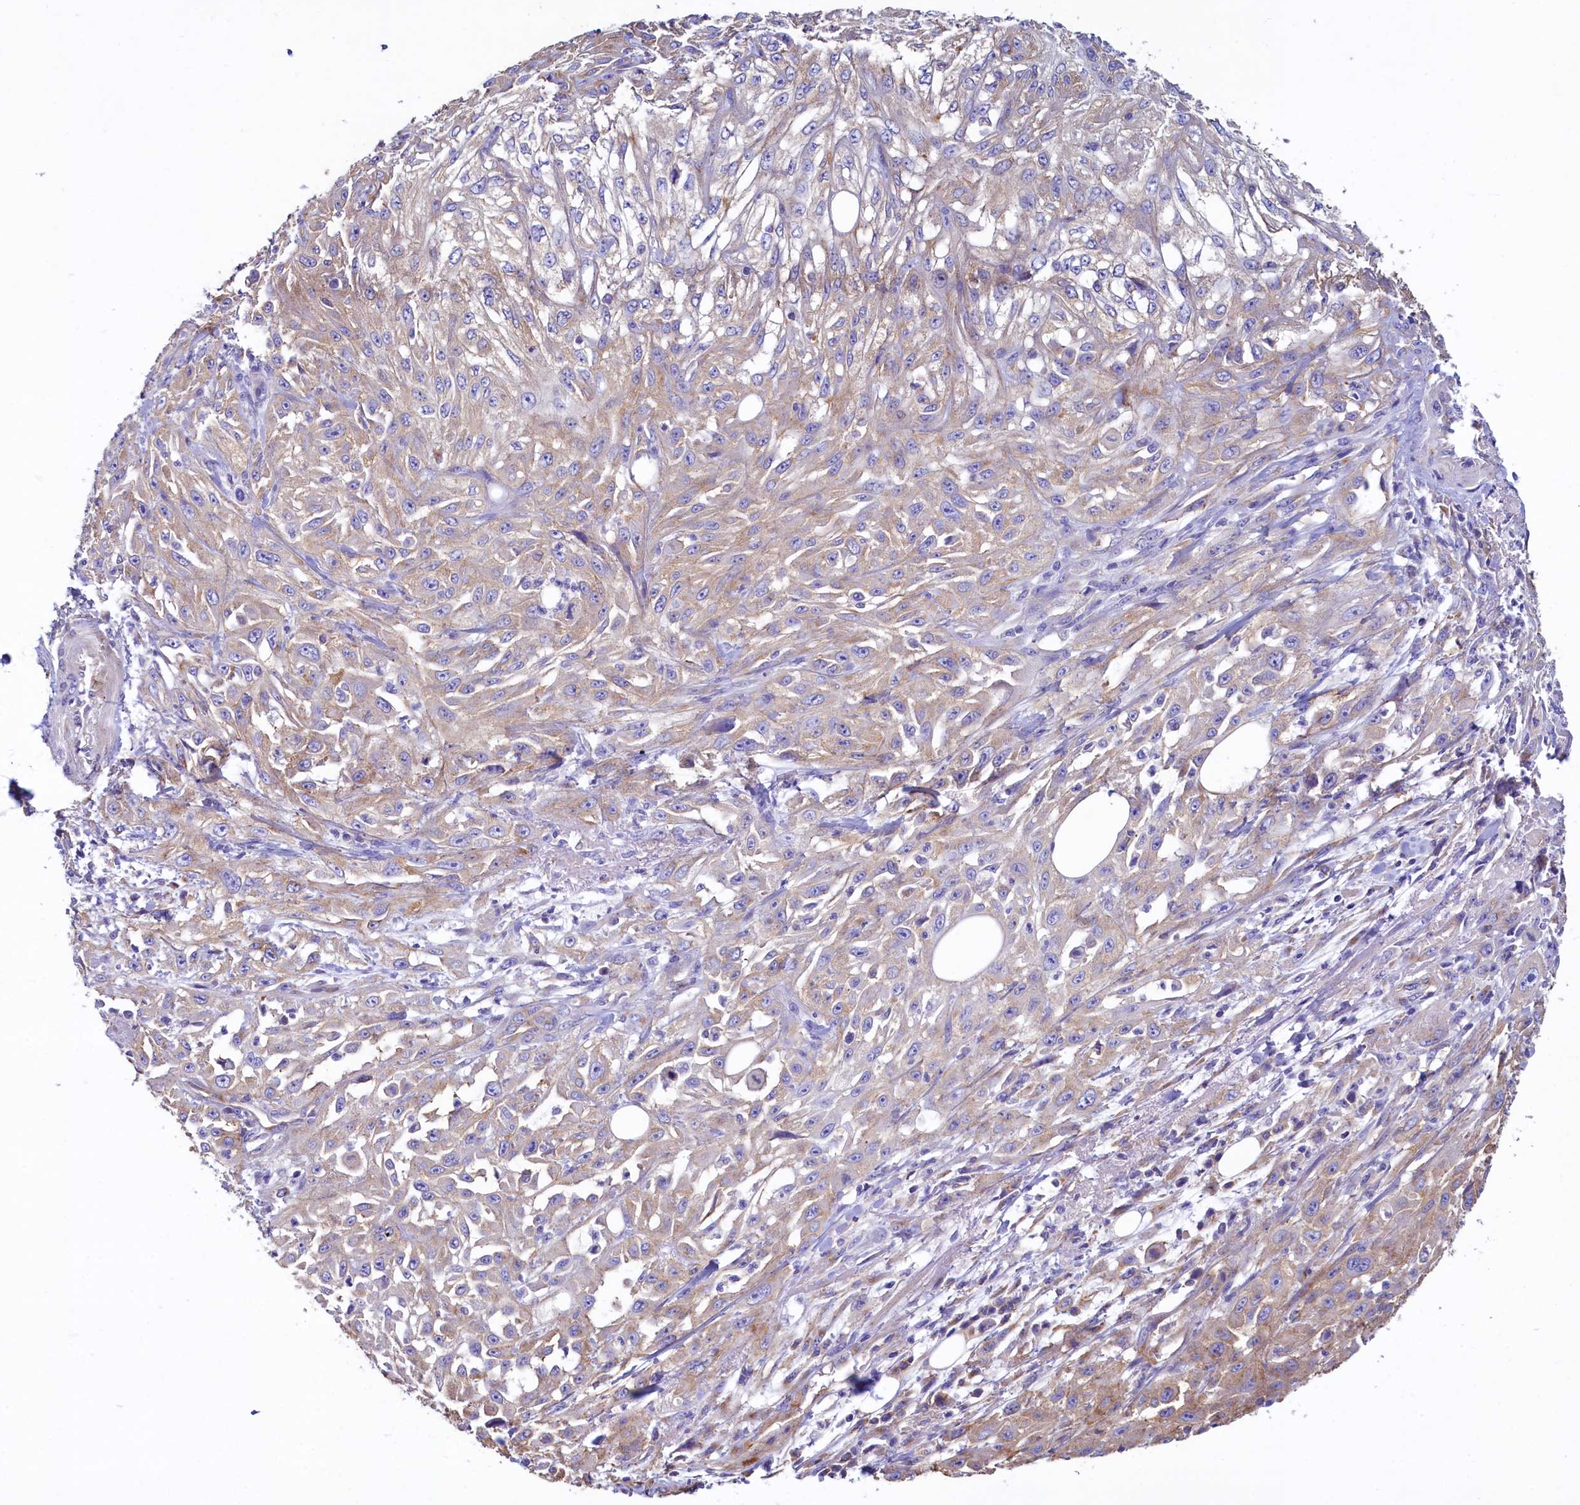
{"staining": {"intensity": "moderate", "quantity": "<25%", "location": "cytoplasmic/membranous"}, "tissue": "skin cancer", "cell_type": "Tumor cells", "image_type": "cancer", "snomed": [{"axis": "morphology", "description": "Squamous cell carcinoma, NOS"}, {"axis": "morphology", "description": "Squamous cell carcinoma, metastatic, NOS"}, {"axis": "topography", "description": "Skin"}, {"axis": "topography", "description": "Lymph node"}], "caption": "Moderate cytoplasmic/membranous staining for a protein is appreciated in approximately <25% of tumor cells of skin cancer using IHC.", "gene": "GPR21", "patient": {"sex": "male", "age": 75}}